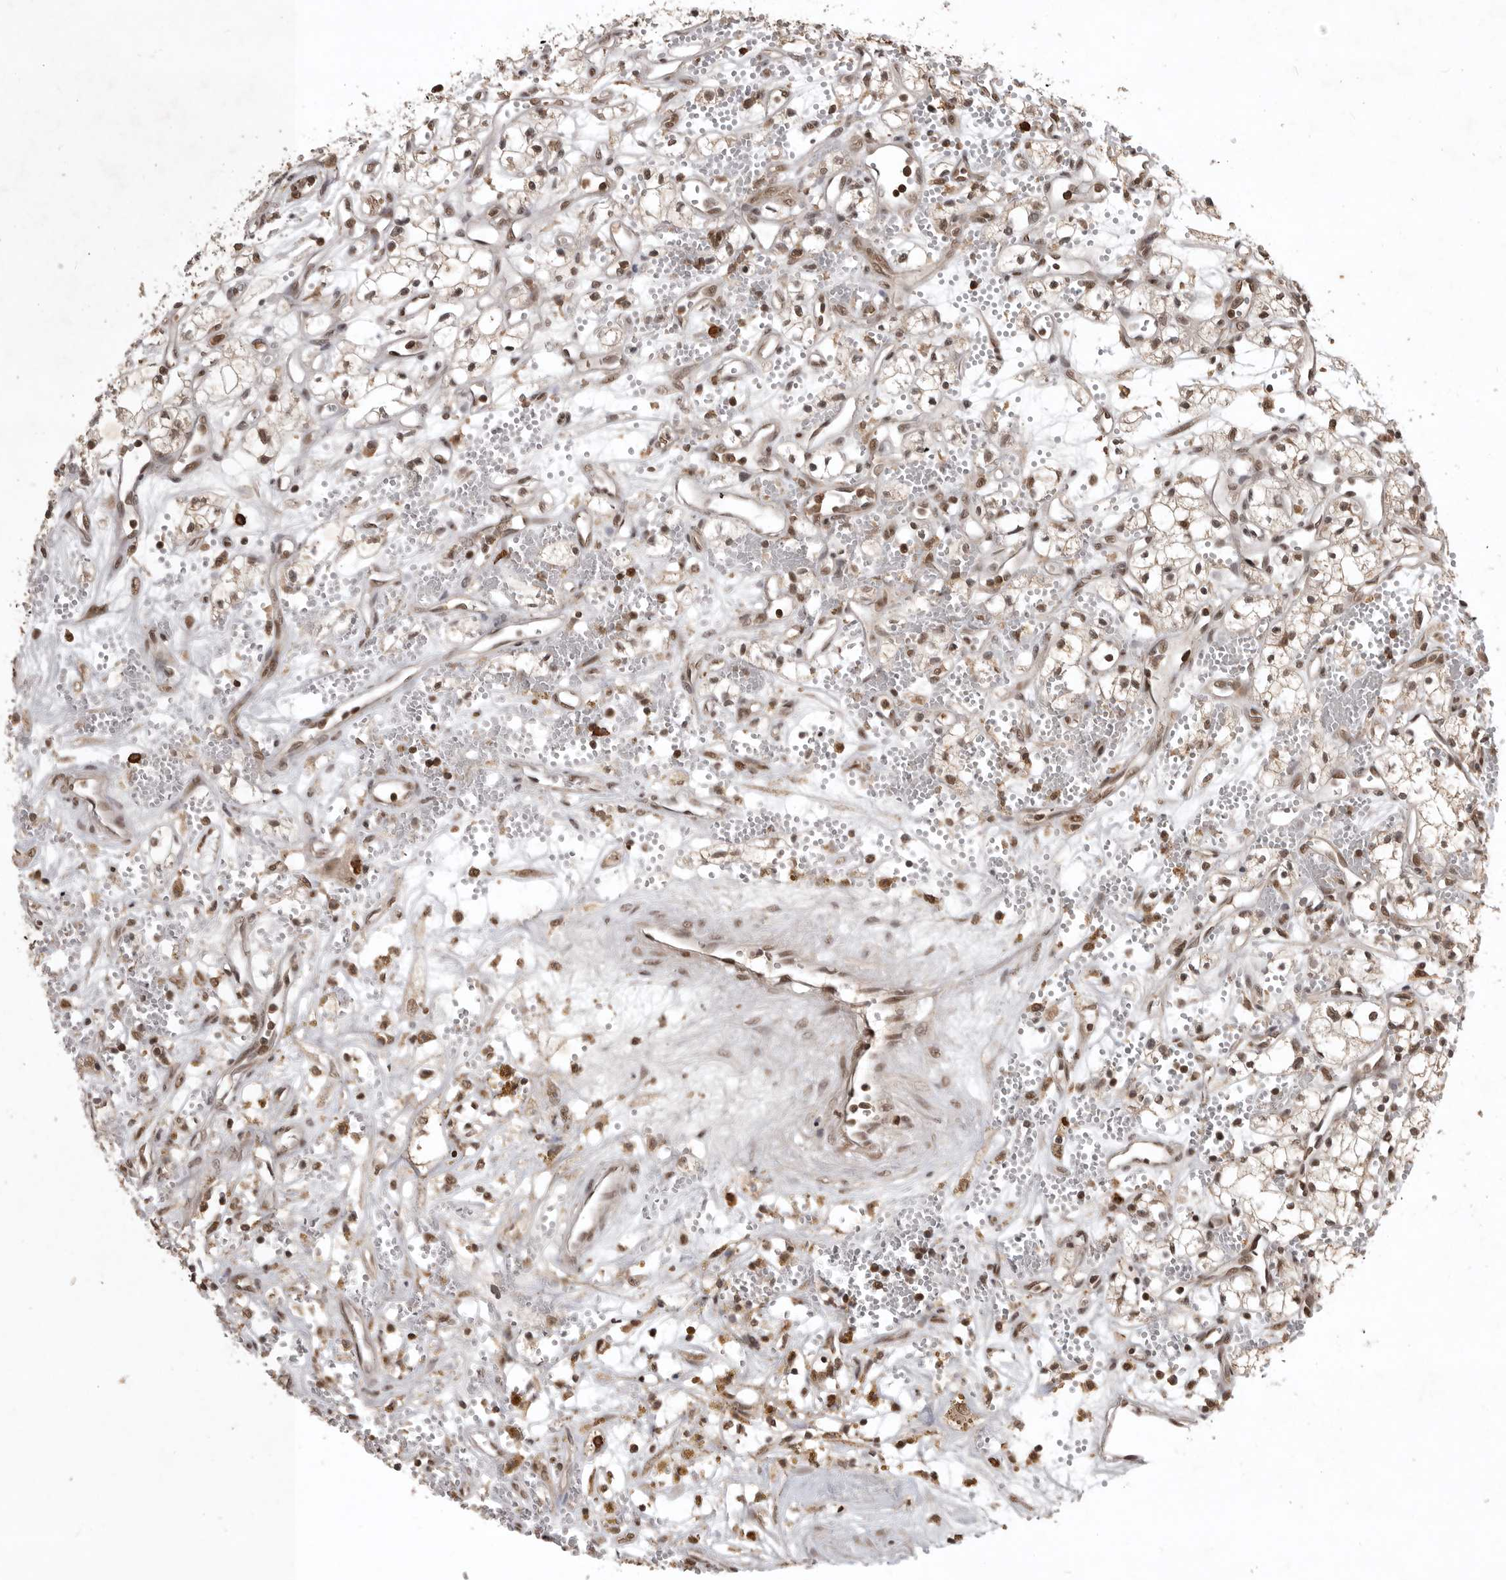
{"staining": {"intensity": "moderate", "quantity": ">75%", "location": "nuclear"}, "tissue": "renal cancer", "cell_type": "Tumor cells", "image_type": "cancer", "snomed": [{"axis": "morphology", "description": "Adenocarcinoma, NOS"}, {"axis": "topography", "description": "Kidney"}], "caption": "Protein expression analysis of renal adenocarcinoma displays moderate nuclear positivity in about >75% of tumor cells.", "gene": "CBLL1", "patient": {"sex": "male", "age": 59}}